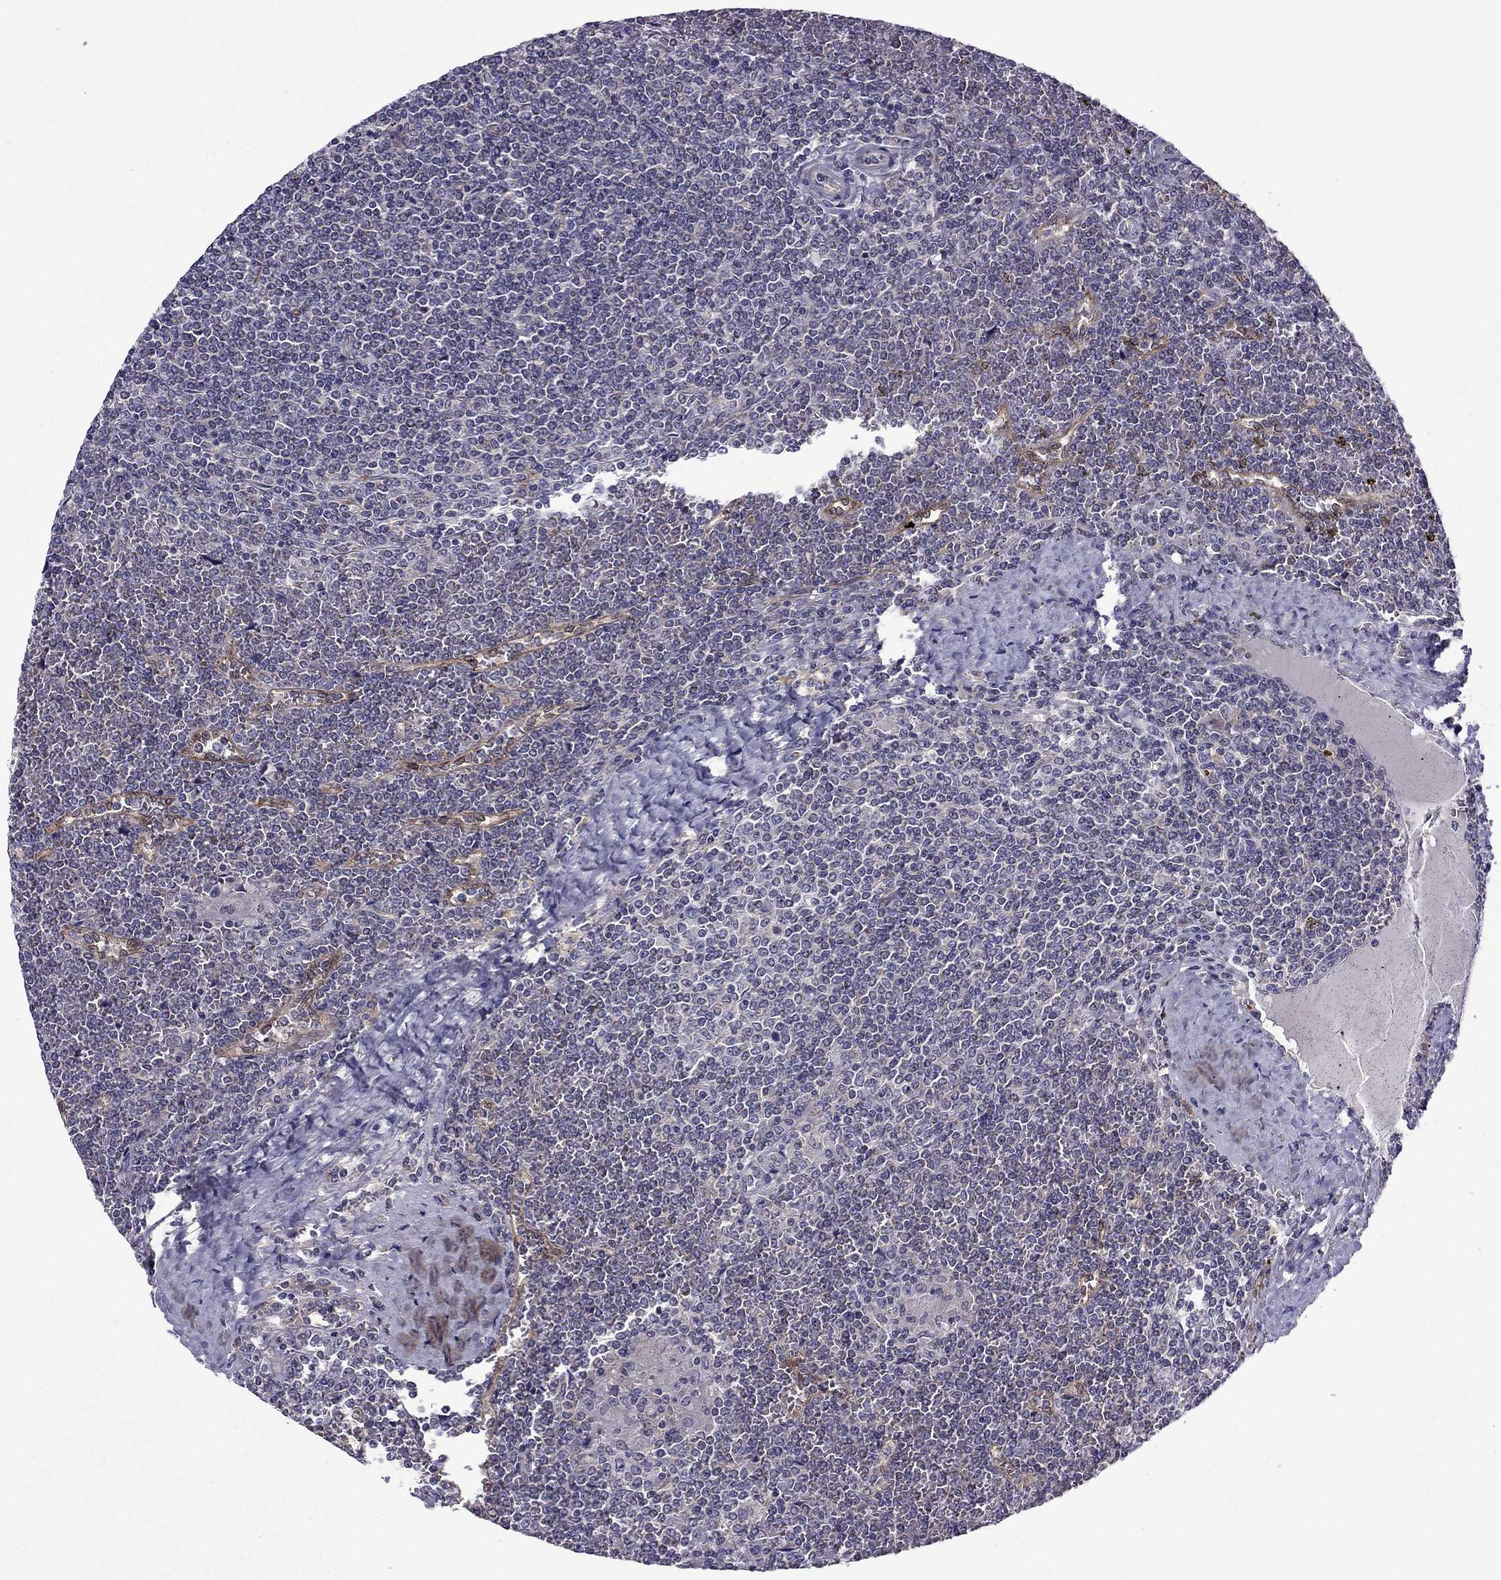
{"staining": {"intensity": "negative", "quantity": "none", "location": "none"}, "tissue": "lymphoma", "cell_type": "Tumor cells", "image_type": "cancer", "snomed": [{"axis": "morphology", "description": "Malignant lymphoma, non-Hodgkin's type, Low grade"}, {"axis": "topography", "description": "Spleen"}], "caption": "IHC photomicrograph of neoplastic tissue: human malignant lymphoma, non-Hodgkin's type (low-grade) stained with DAB (3,3'-diaminobenzidine) reveals no significant protein staining in tumor cells.", "gene": "CDK5", "patient": {"sex": "female", "age": 19}}